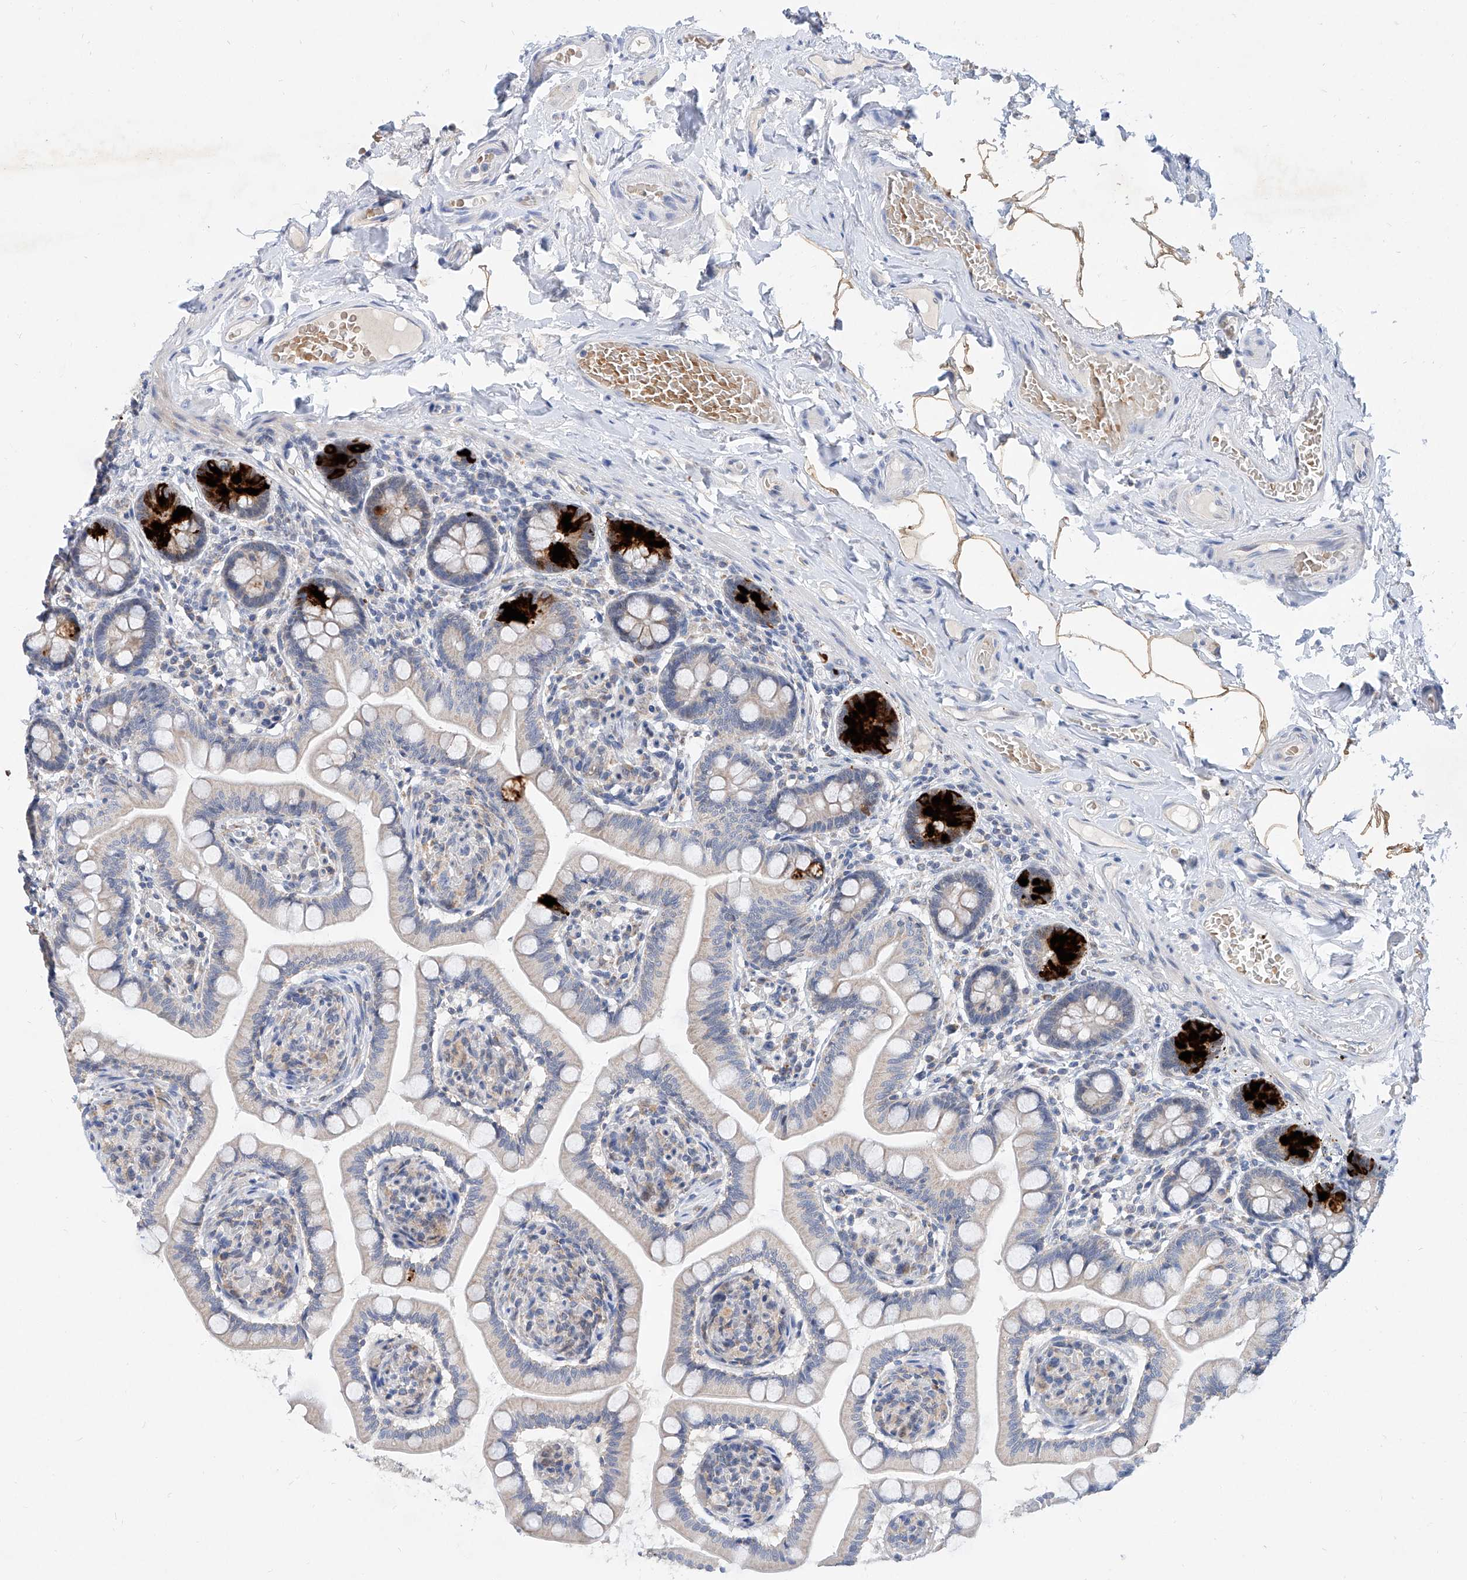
{"staining": {"intensity": "strong", "quantity": "<25%", "location": "cytoplasmic/membranous"}, "tissue": "small intestine", "cell_type": "Glandular cells", "image_type": "normal", "snomed": [{"axis": "morphology", "description": "Normal tissue, NOS"}, {"axis": "topography", "description": "Small intestine"}], "caption": "The micrograph demonstrates staining of benign small intestine, revealing strong cytoplasmic/membranous protein positivity (brown color) within glandular cells.", "gene": "BPTF", "patient": {"sex": "female", "age": 64}}